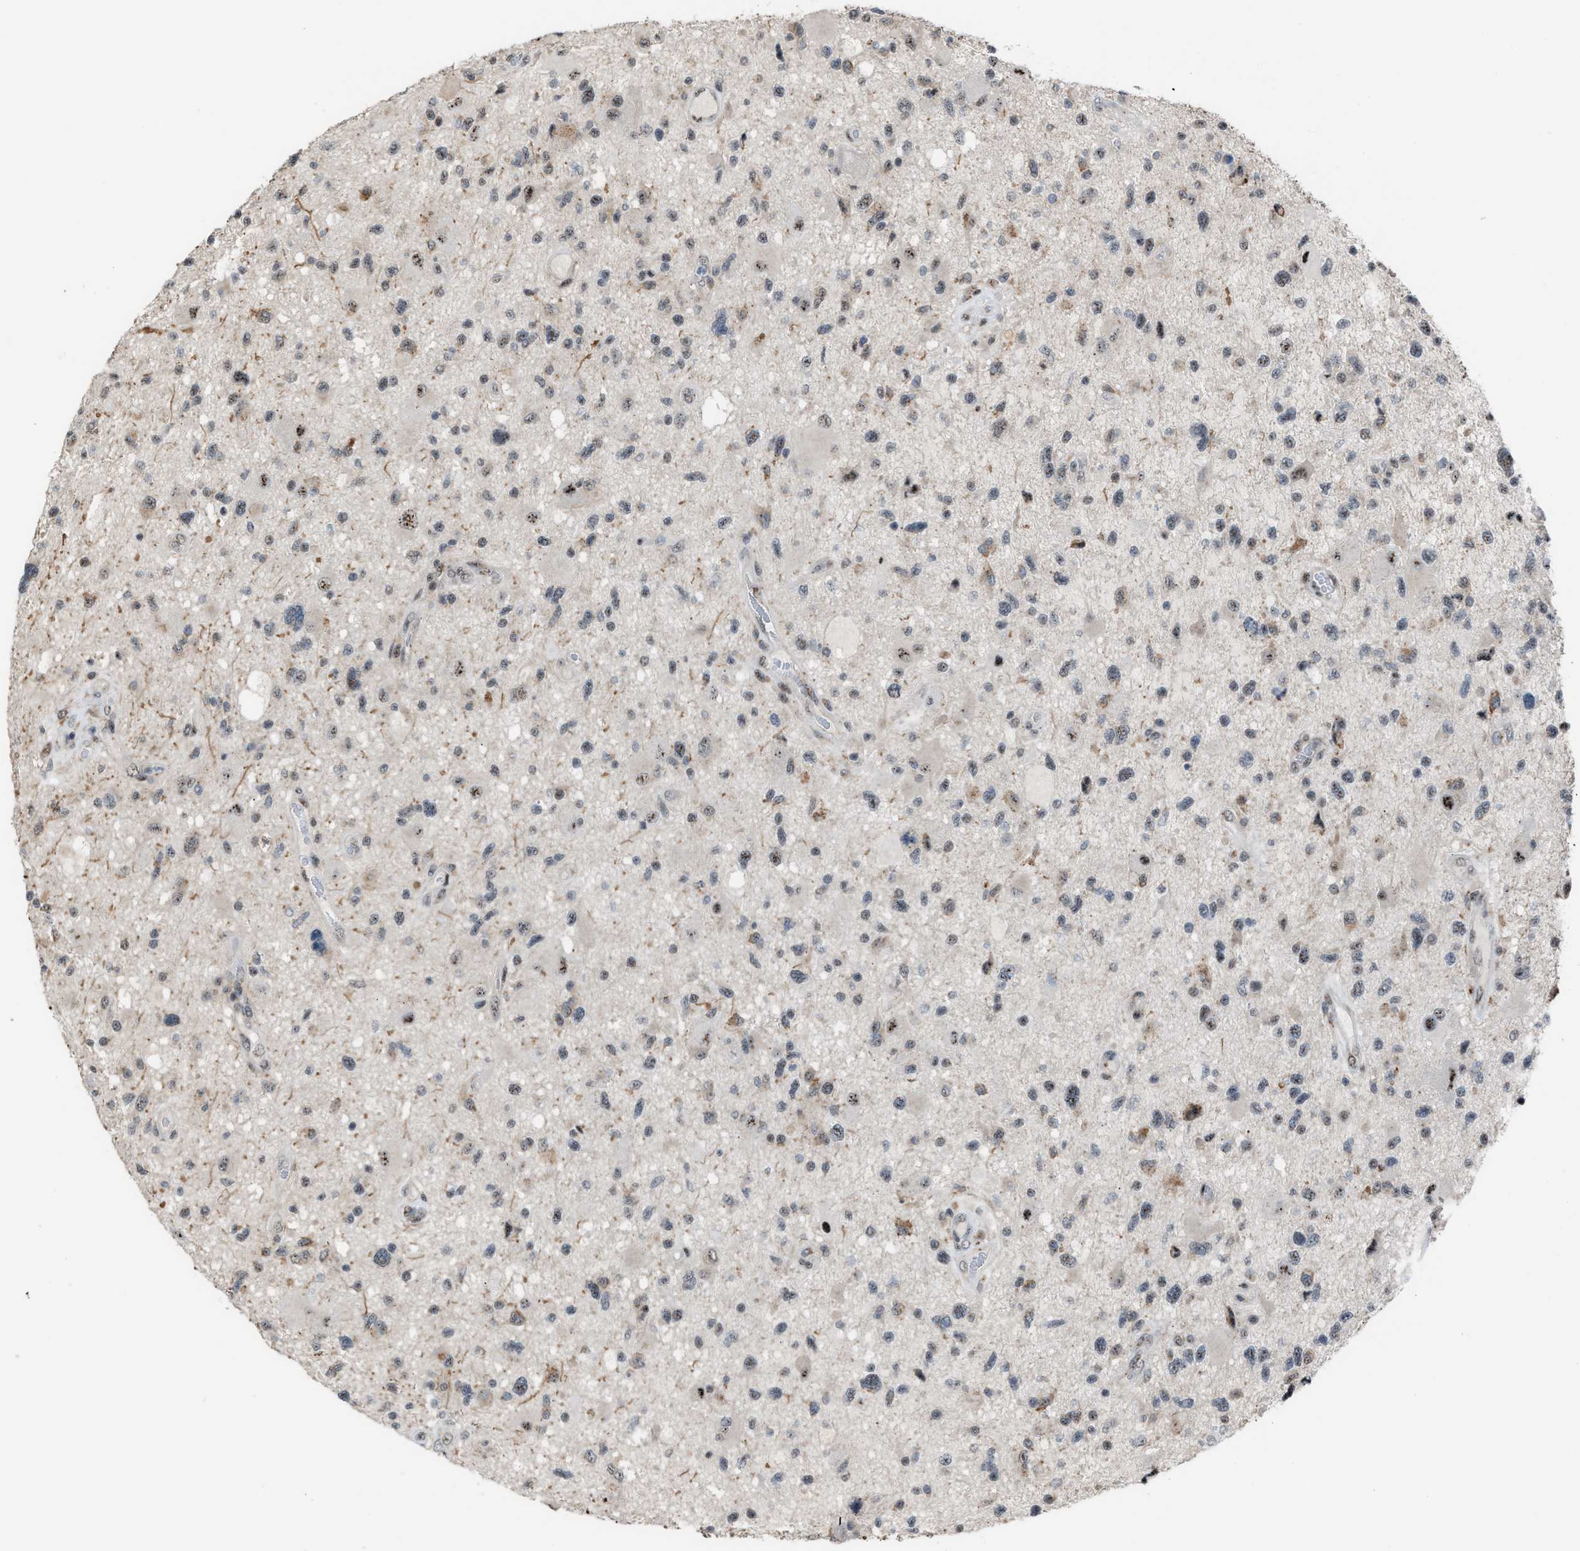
{"staining": {"intensity": "weak", "quantity": "25%-75%", "location": "nuclear"}, "tissue": "glioma", "cell_type": "Tumor cells", "image_type": "cancer", "snomed": [{"axis": "morphology", "description": "Glioma, malignant, High grade"}, {"axis": "topography", "description": "Brain"}], "caption": "Protein expression analysis of malignant high-grade glioma shows weak nuclear staining in approximately 25%-75% of tumor cells.", "gene": "CENPP", "patient": {"sex": "male", "age": 33}}